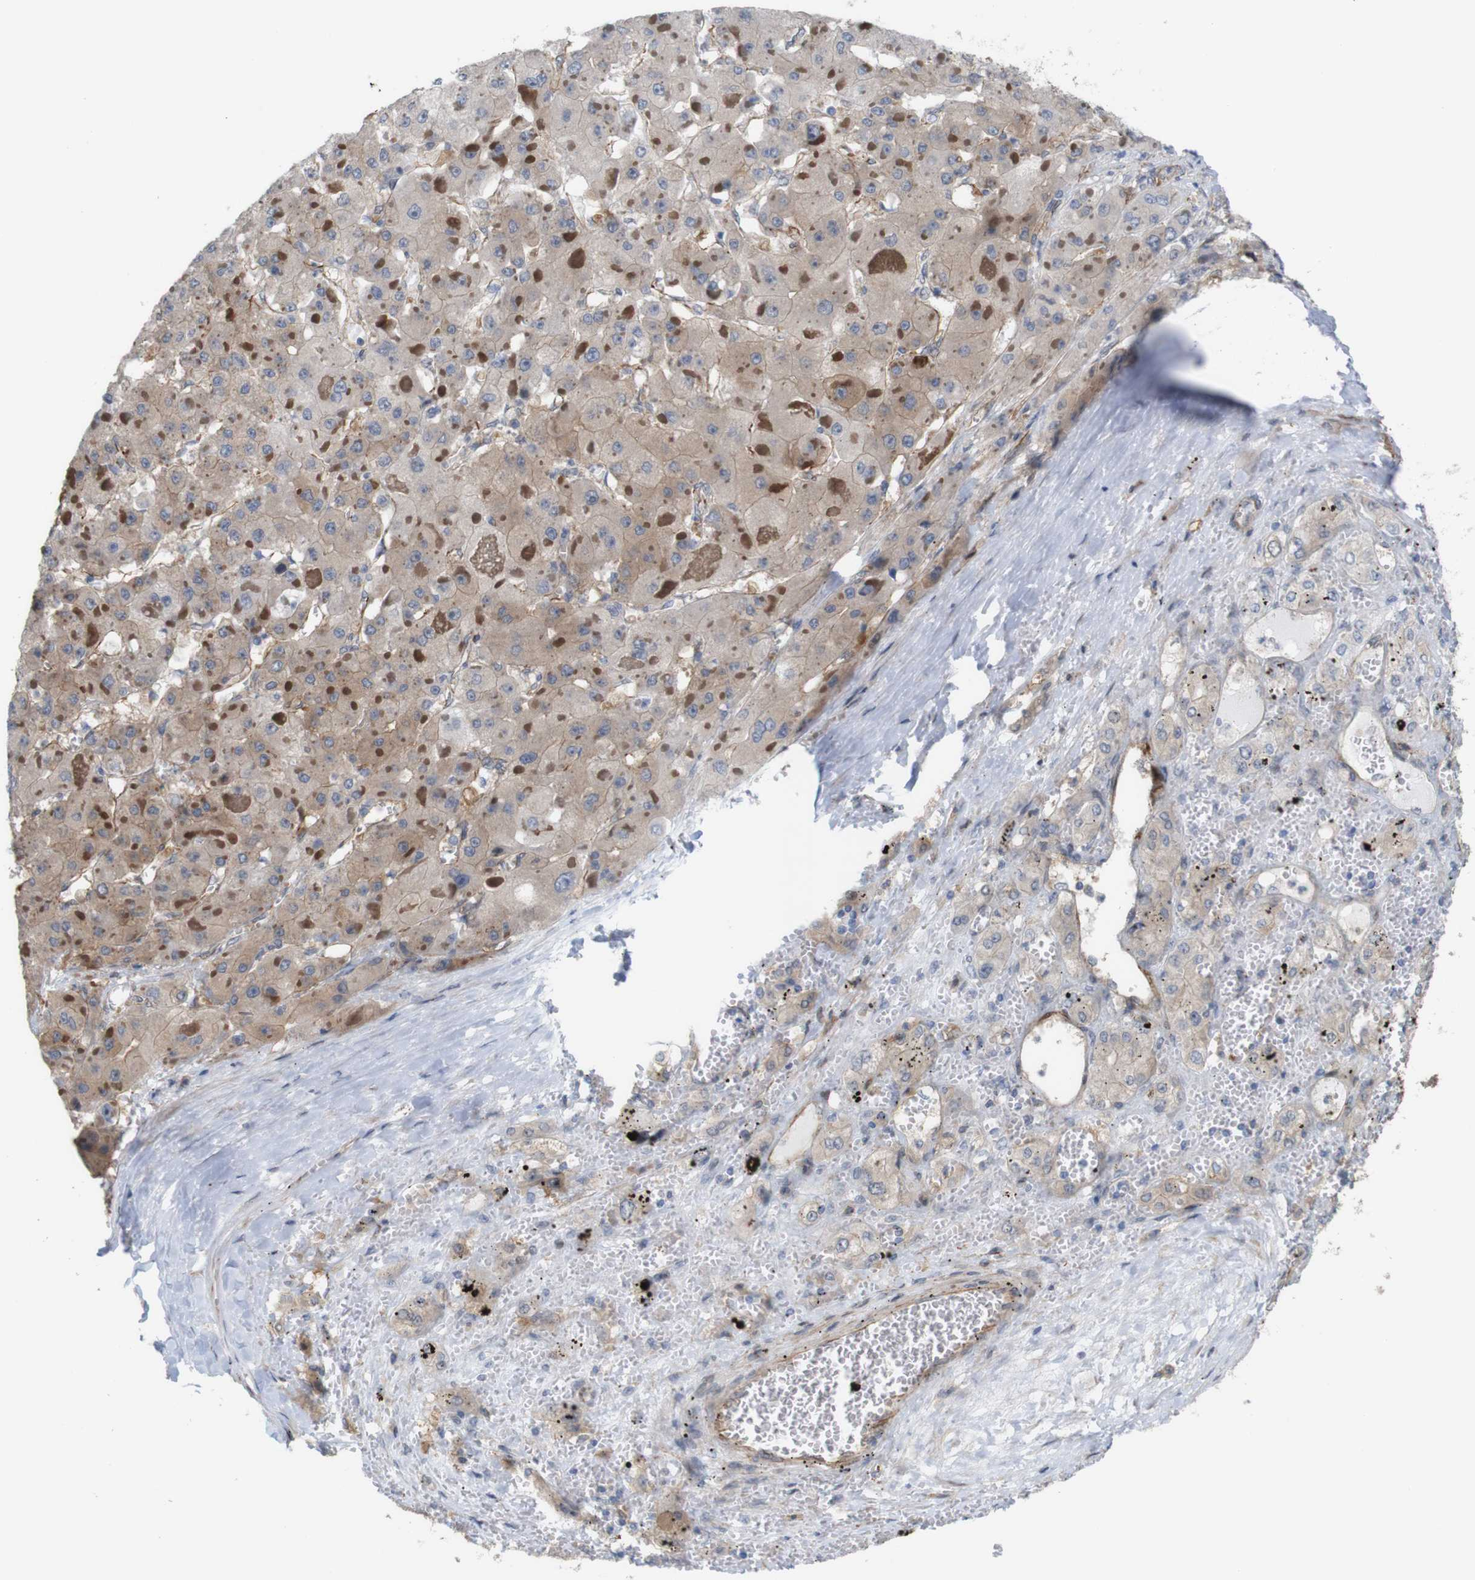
{"staining": {"intensity": "weak", "quantity": ">75%", "location": "cytoplasmic/membranous"}, "tissue": "liver cancer", "cell_type": "Tumor cells", "image_type": "cancer", "snomed": [{"axis": "morphology", "description": "Carcinoma, Hepatocellular, NOS"}, {"axis": "topography", "description": "Liver"}], "caption": "Immunohistochemical staining of hepatocellular carcinoma (liver) demonstrates low levels of weak cytoplasmic/membranous protein positivity in about >75% of tumor cells.", "gene": "JPH1", "patient": {"sex": "female", "age": 73}}